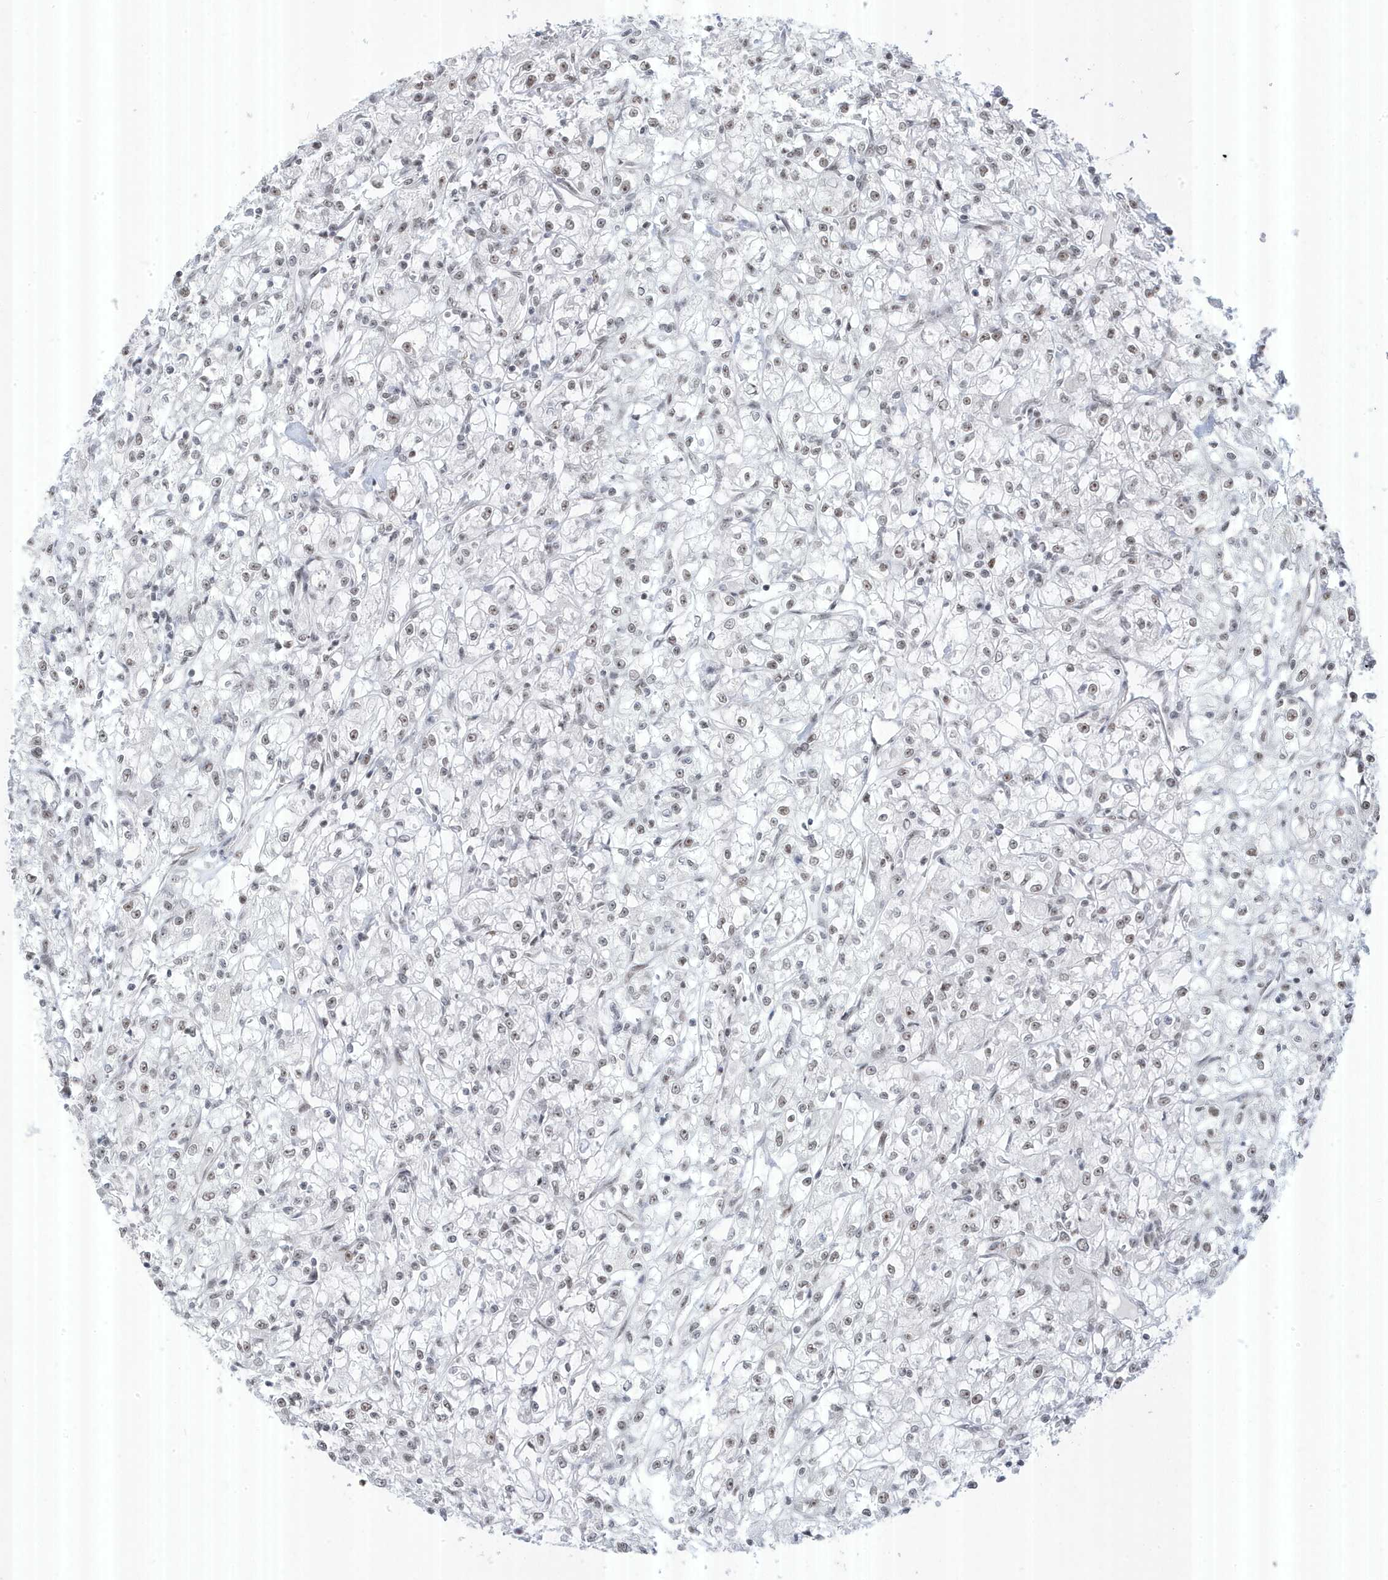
{"staining": {"intensity": "moderate", "quantity": "25%-75%", "location": "nuclear"}, "tissue": "renal cancer", "cell_type": "Tumor cells", "image_type": "cancer", "snomed": [{"axis": "morphology", "description": "Adenocarcinoma, NOS"}, {"axis": "topography", "description": "Kidney"}], "caption": "Immunohistochemistry (IHC) staining of renal cancer, which demonstrates medium levels of moderate nuclear staining in about 25%-75% of tumor cells indicating moderate nuclear protein expression. The staining was performed using DAB (brown) for protein detection and nuclei were counterstained in hematoxylin (blue).", "gene": "MTREX", "patient": {"sex": "female", "age": 59}}